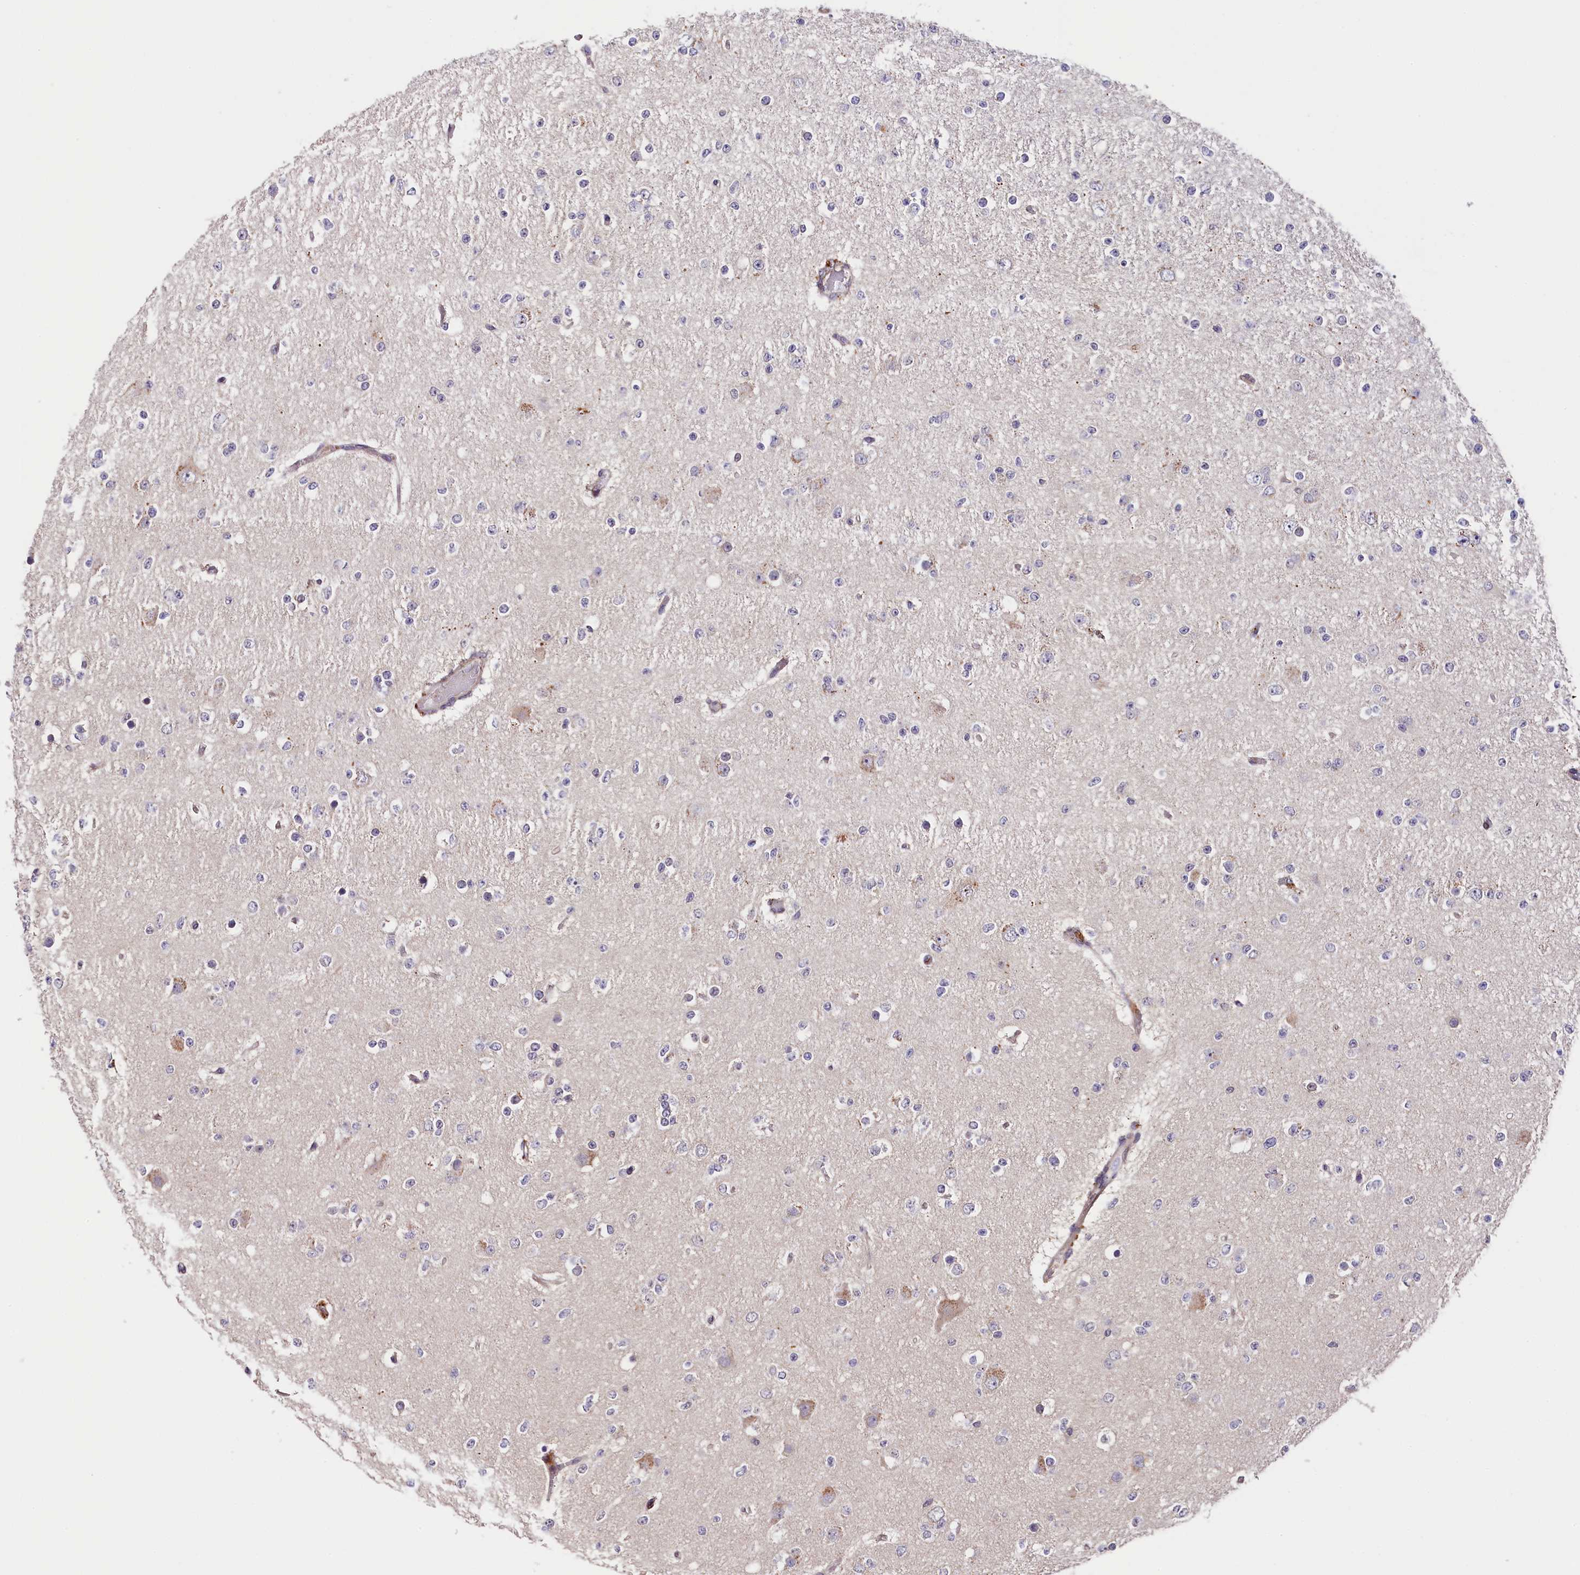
{"staining": {"intensity": "negative", "quantity": "none", "location": "none"}, "tissue": "glioma", "cell_type": "Tumor cells", "image_type": "cancer", "snomed": [{"axis": "morphology", "description": "Glioma, malignant, Low grade"}, {"axis": "topography", "description": "Brain"}], "caption": "High power microscopy histopathology image of an immunohistochemistry (IHC) micrograph of glioma, revealing no significant positivity in tumor cells.", "gene": "CACNA1H", "patient": {"sex": "female", "age": 22}}